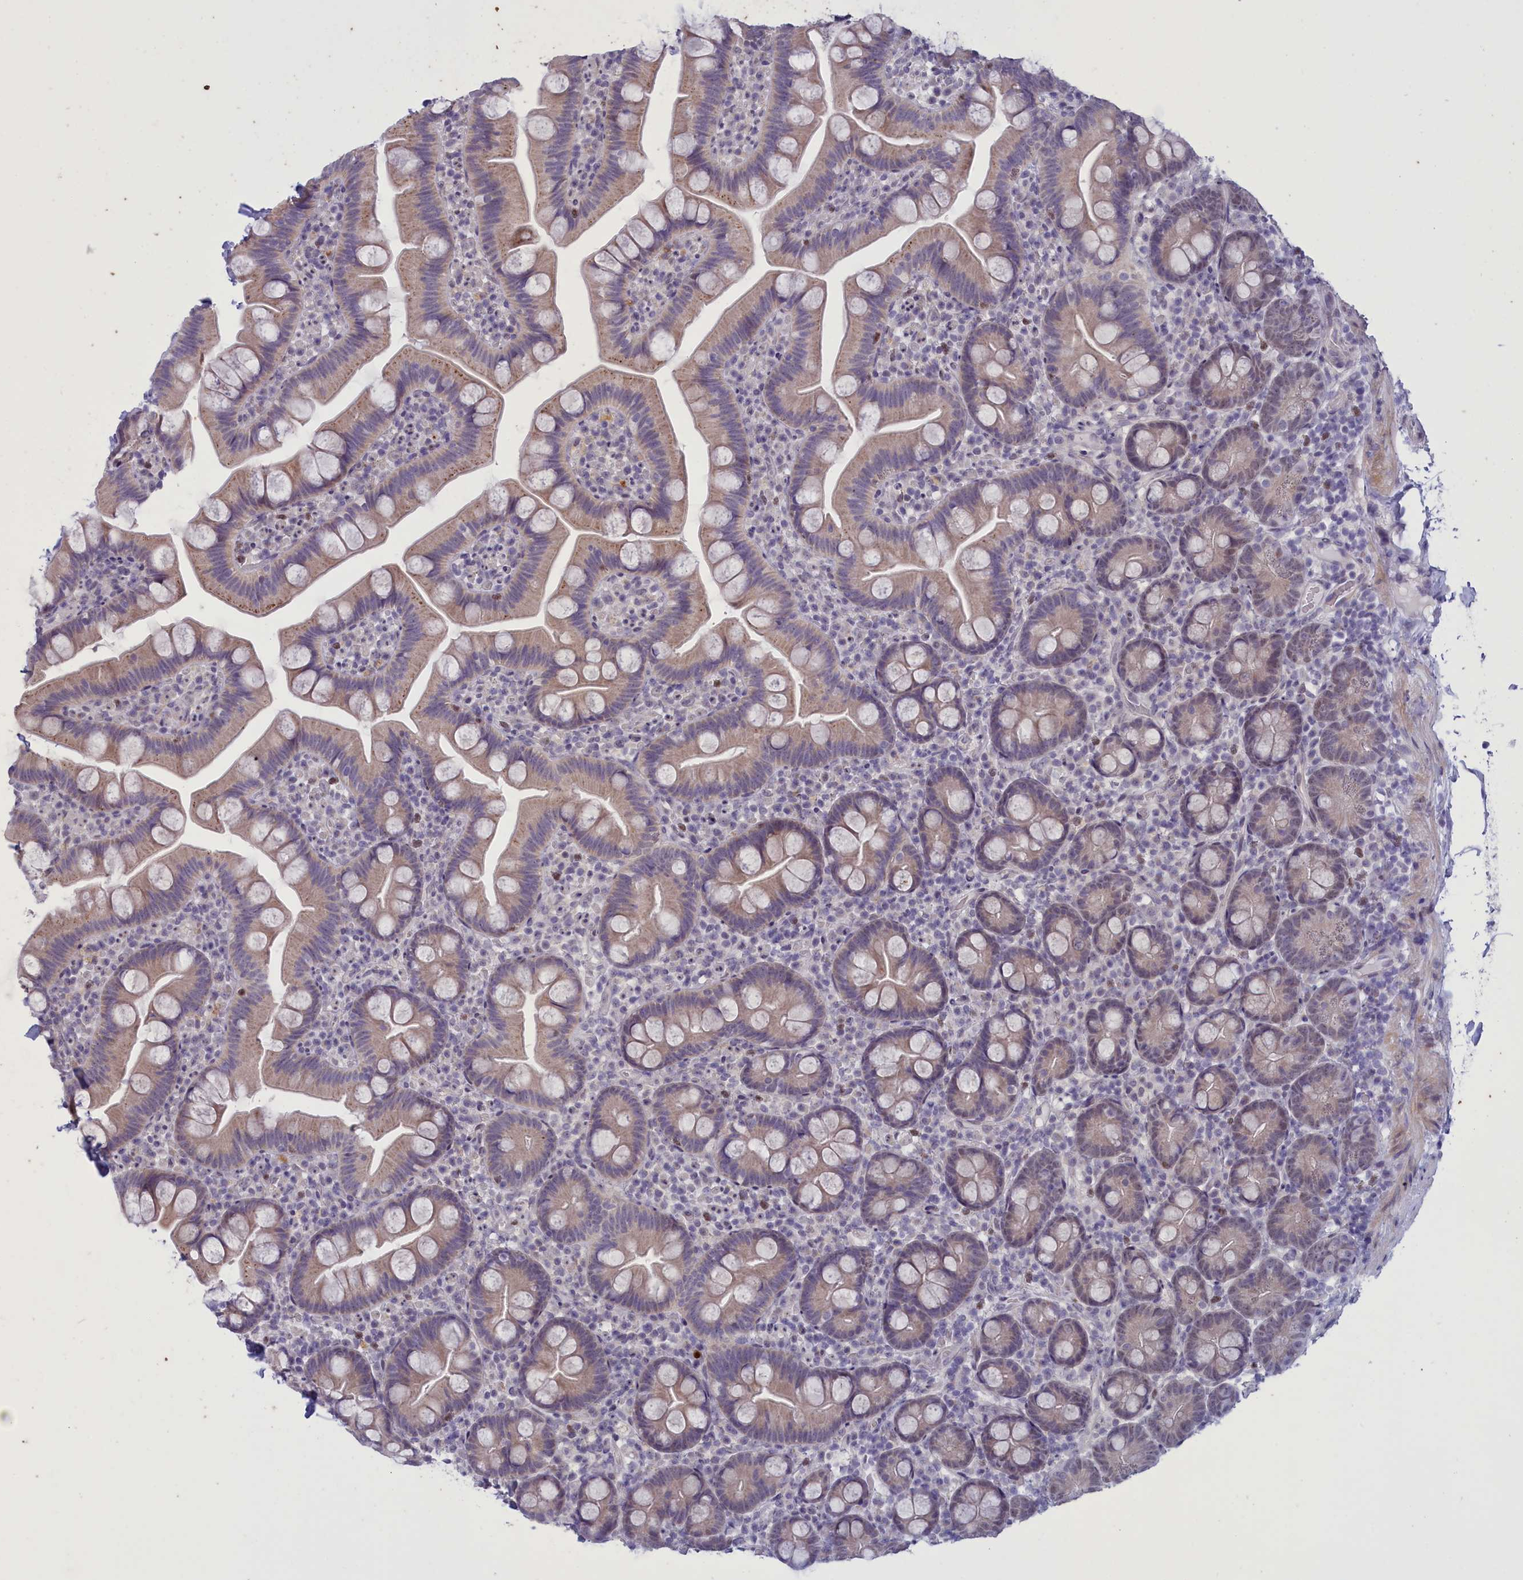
{"staining": {"intensity": "weak", "quantity": "<25%", "location": "cytoplasmic/membranous"}, "tissue": "small intestine", "cell_type": "Glandular cells", "image_type": "normal", "snomed": [{"axis": "morphology", "description": "Normal tissue, NOS"}, {"axis": "topography", "description": "Small intestine"}], "caption": "High magnification brightfield microscopy of unremarkable small intestine stained with DAB (brown) and counterstained with hematoxylin (blue): glandular cells show no significant expression.", "gene": "ELOA2", "patient": {"sex": "female", "age": 68}}